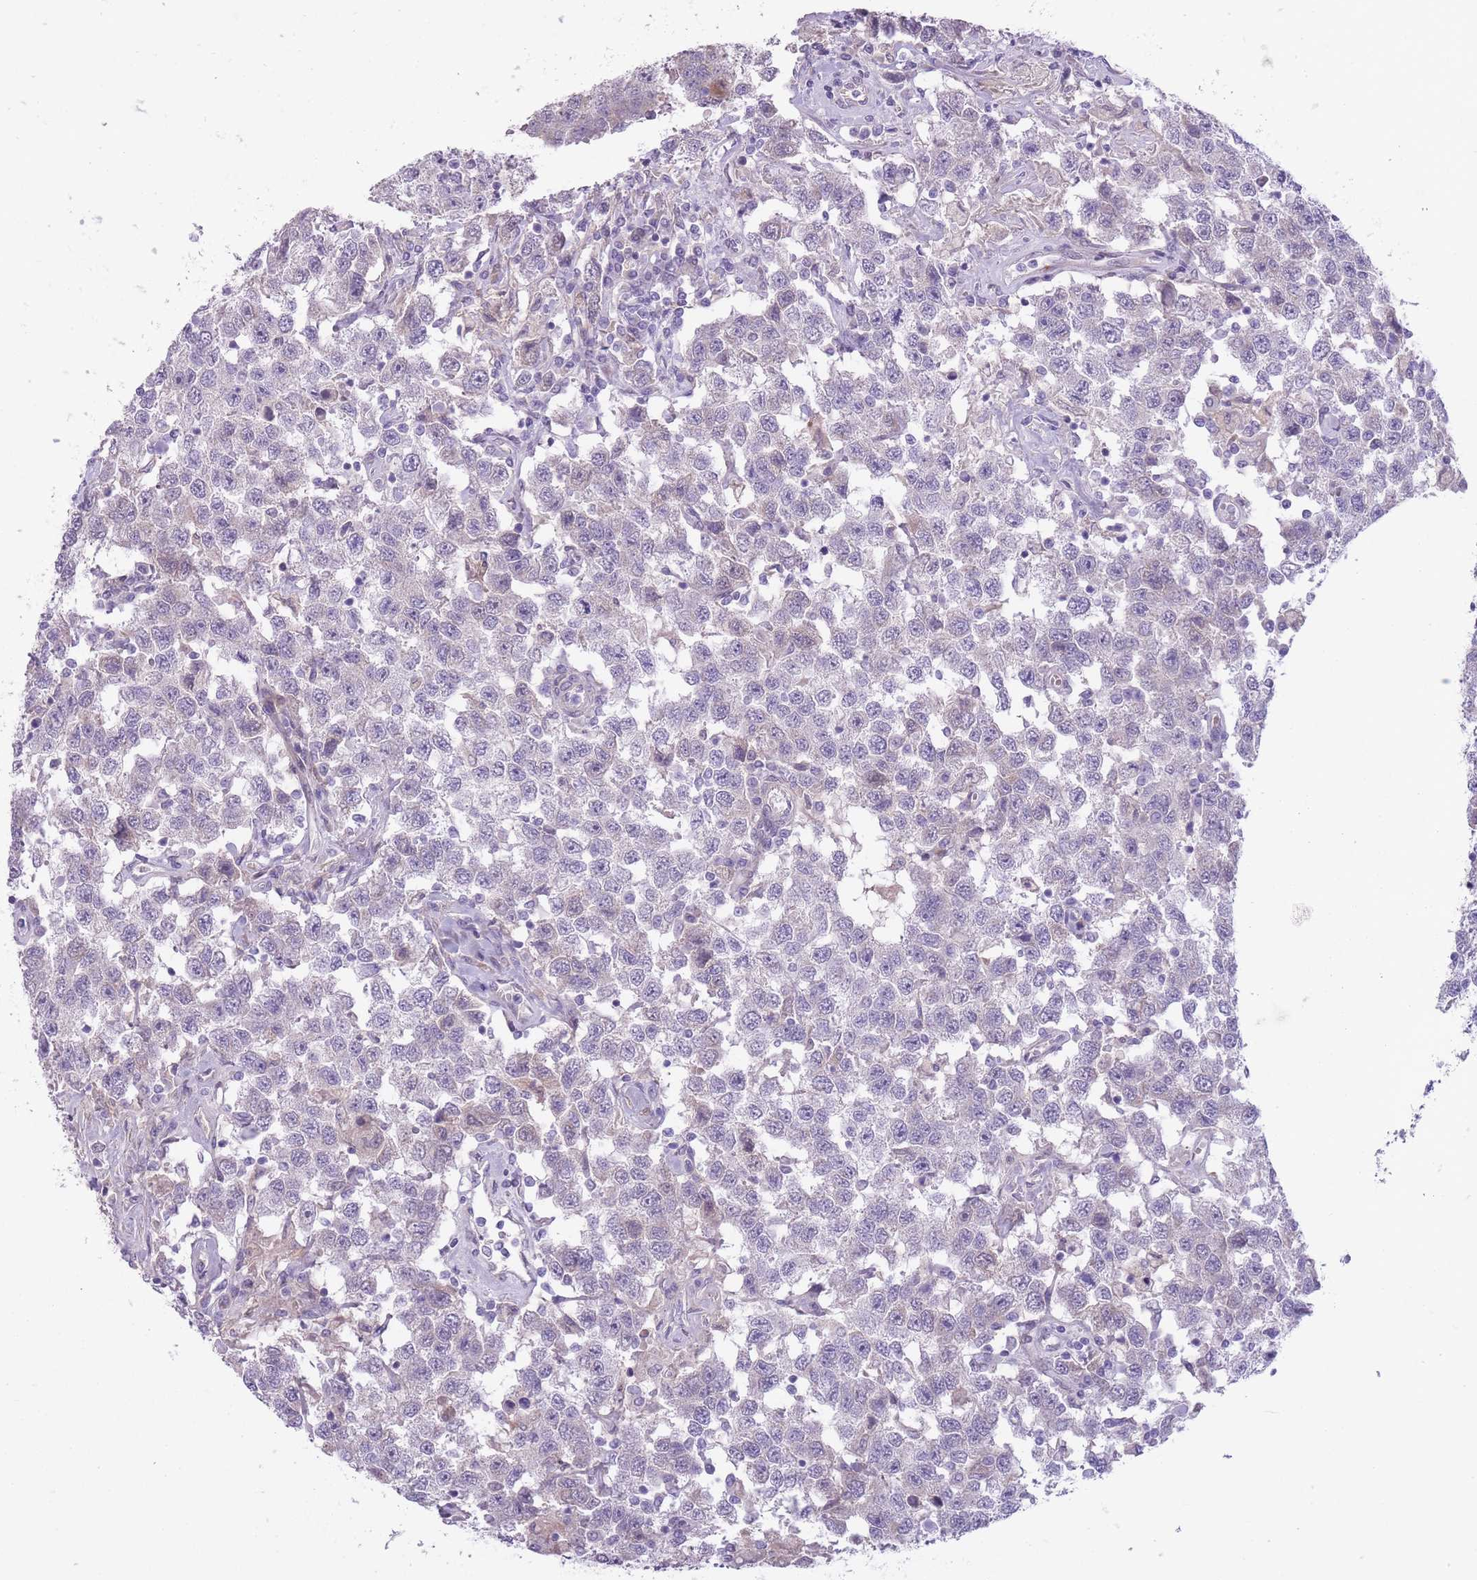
{"staining": {"intensity": "negative", "quantity": "none", "location": "none"}, "tissue": "testis cancer", "cell_type": "Tumor cells", "image_type": "cancer", "snomed": [{"axis": "morphology", "description": "Seminoma, NOS"}, {"axis": "topography", "description": "Testis"}], "caption": "An image of human seminoma (testis) is negative for staining in tumor cells. (DAB (3,3'-diaminobenzidine) immunohistochemistry, high magnification).", "gene": "ARPIN", "patient": {"sex": "male", "age": 41}}